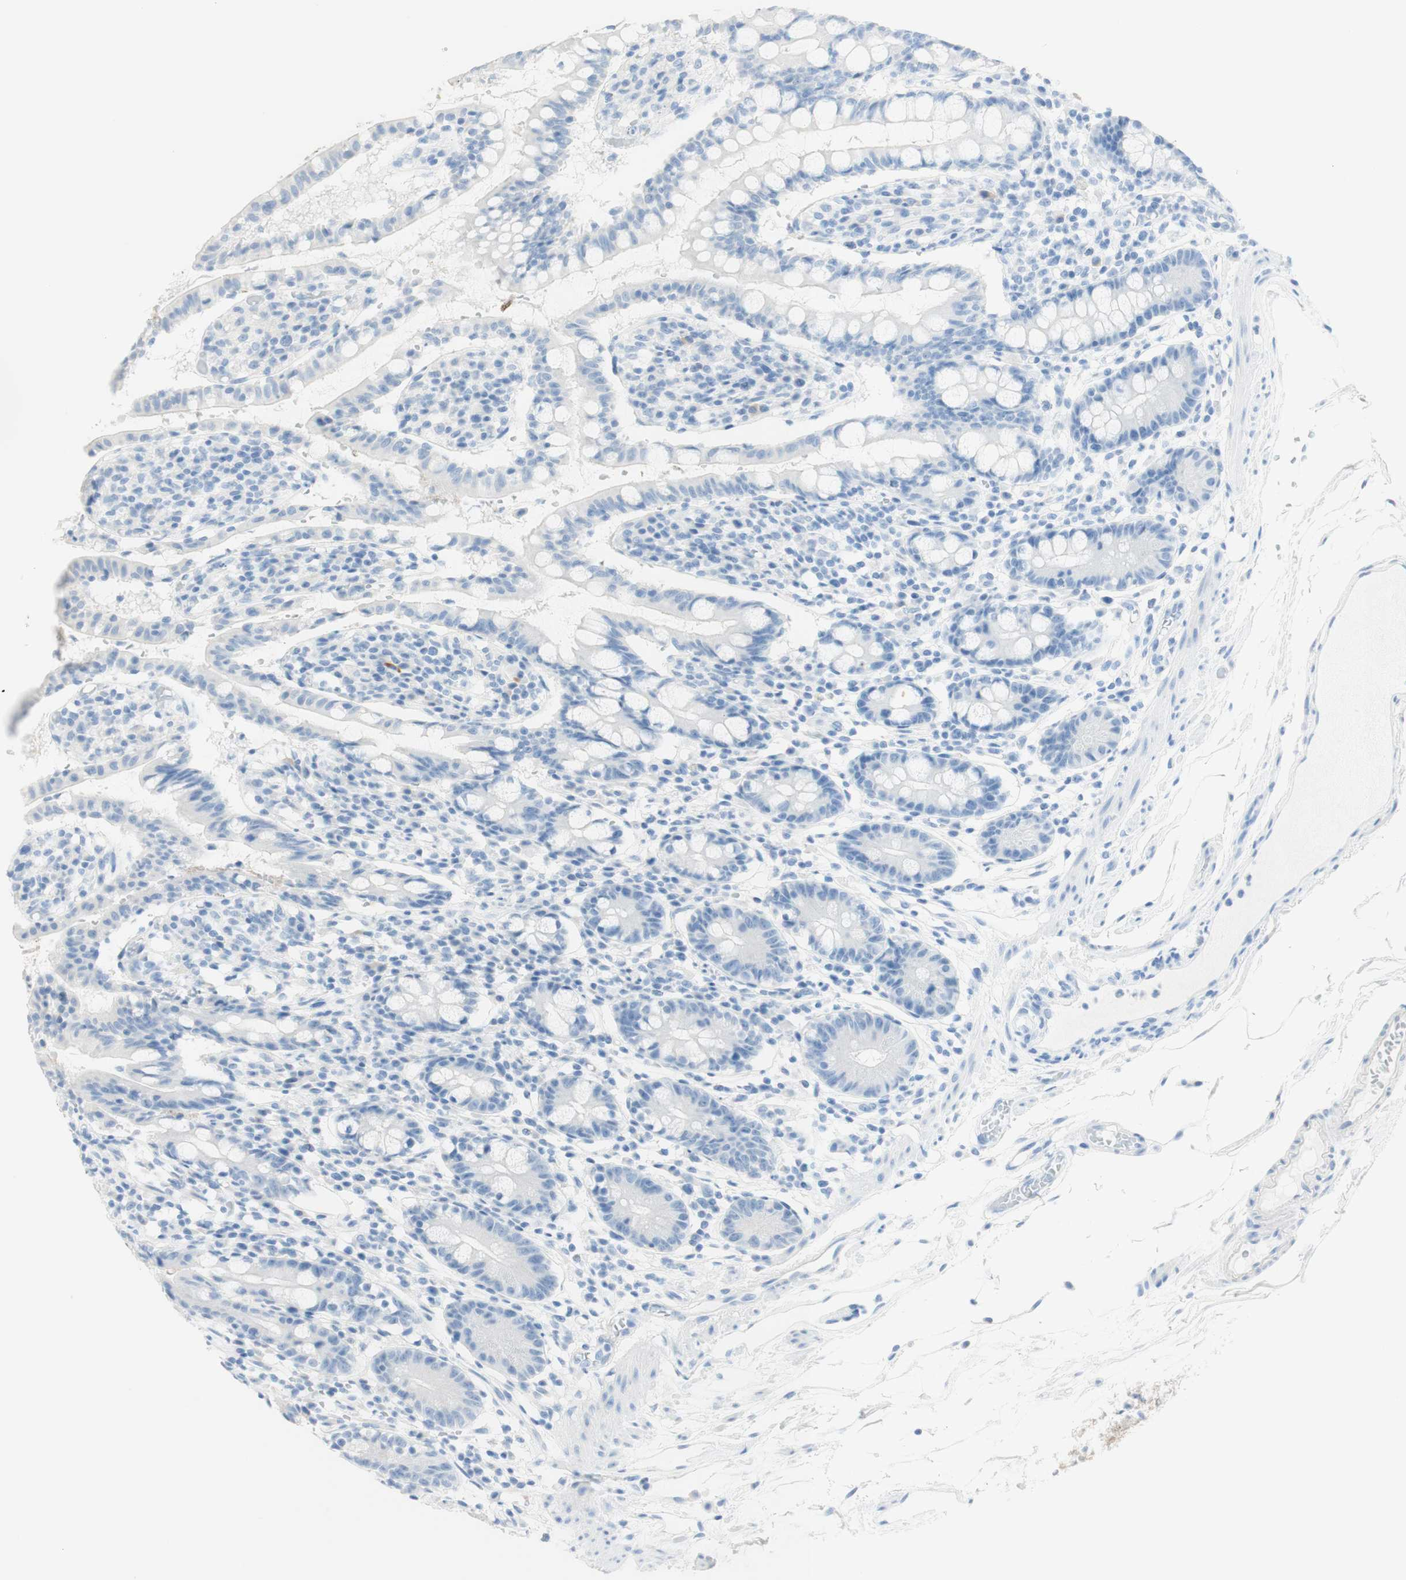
{"staining": {"intensity": "negative", "quantity": "none", "location": "none"}, "tissue": "small intestine", "cell_type": "Glandular cells", "image_type": "normal", "snomed": [{"axis": "morphology", "description": "Normal tissue, NOS"}, {"axis": "morphology", "description": "Cystadenocarcinoma, serous, Metastatic site"}, {"axis": "topography", "description": "Small intestine"}], "caption": "Immunohistochemical staining of benign human small intestine displays no significant staining in glandular cells.", "gene": "TPO", "patient": {"sex": "female", "age": 61}}